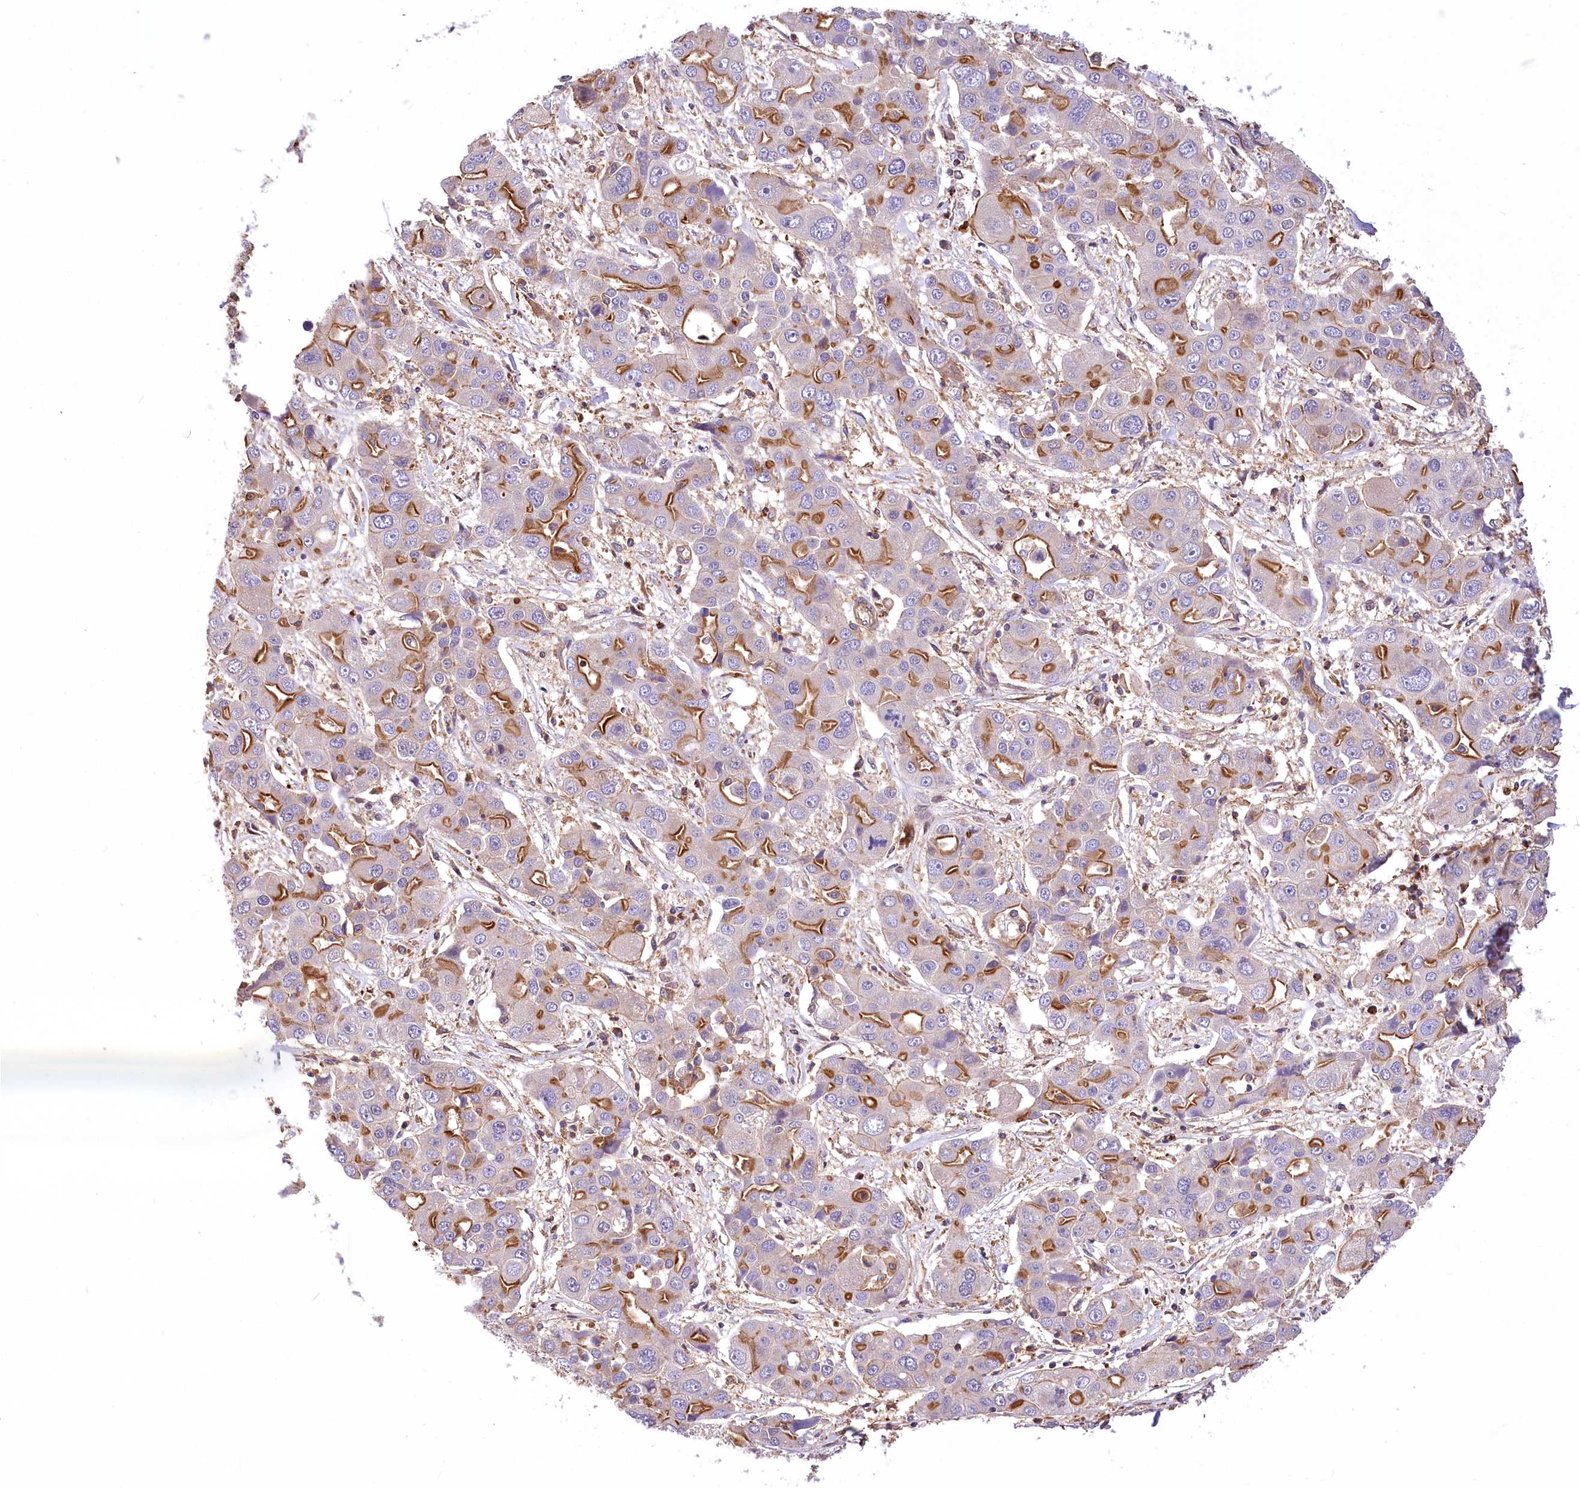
{"staining": {"intensity": "strong", "quantity": "25%-75%", "location": "cytoplasmic/membranous"}, "tissue": "liver cancer", "cell_type": "Tumor cells", "image_type": "cancer", "snomed": [{"axis": "morphology", "description": "Cholangiocarcinoma"}, {"axis": "topography", "description": "Liver"}], "caption": "A micrograph of liver cancer stained for a protein reveals strong cytoplasmic/membranous brown staining in tumor cells.", "gene": "DPP3", "patient": {"sex": "male", "age": 67}}